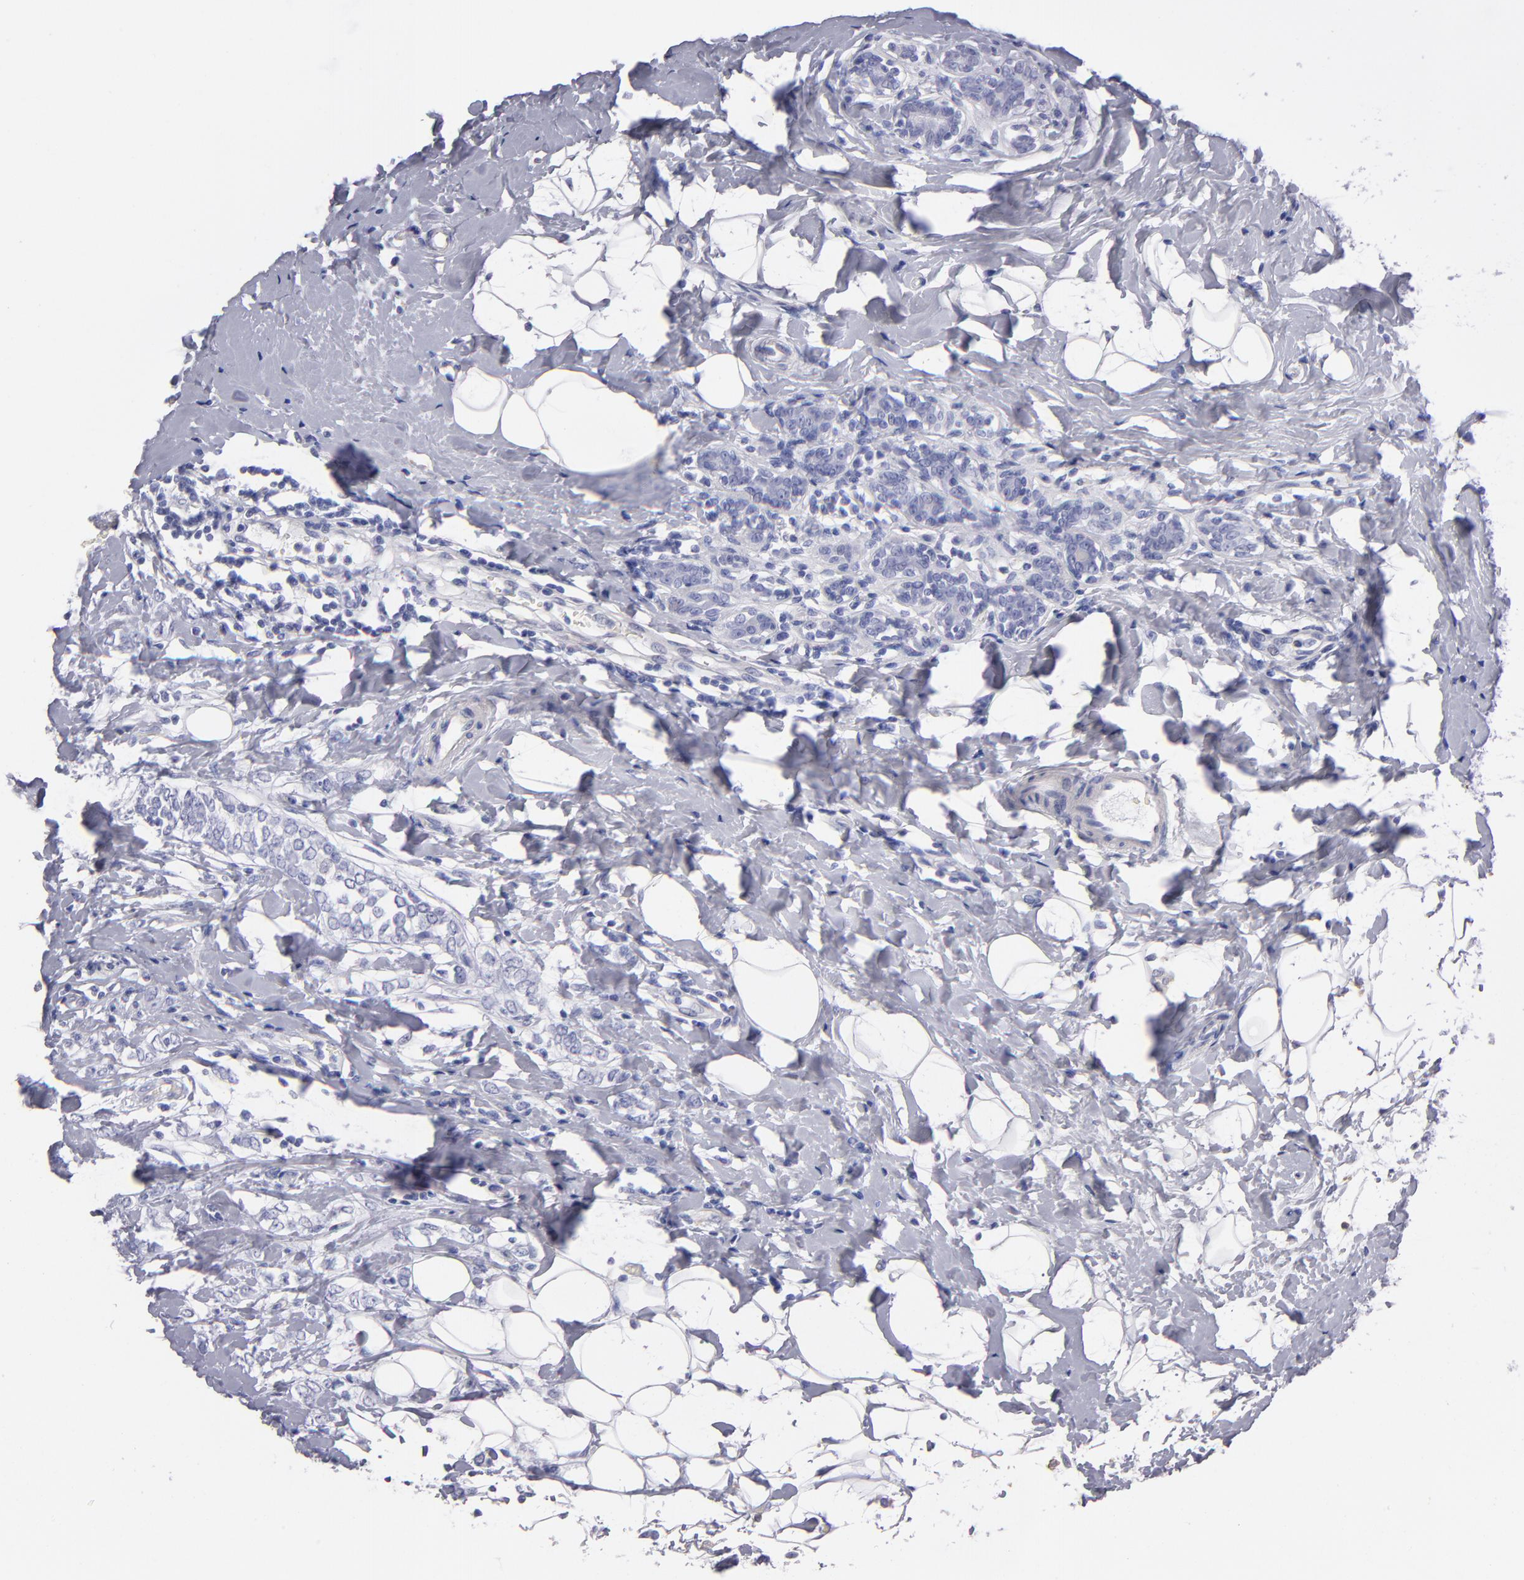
{"staining": {"intensity": "negative", "quantity": "none", "location": "none"}, "tissue": "breast cancer", "cell_type": "Tumor cells", "image_type": "cancer", "snomed": [{"axis": "morphology", "description": "Normal tissue, NOS"}, {"axis": "morphology", "description": "Lobular carcinoma"}, {"axis": "topography", "description": "Breast"}], "caption": "IHC micrograph of lobular carcinoma (breast) stained for a protein (brown), which exhibits no expression in tumor cells.", "gene": "MB", "patient": {"sex": "female", "age": 47}}